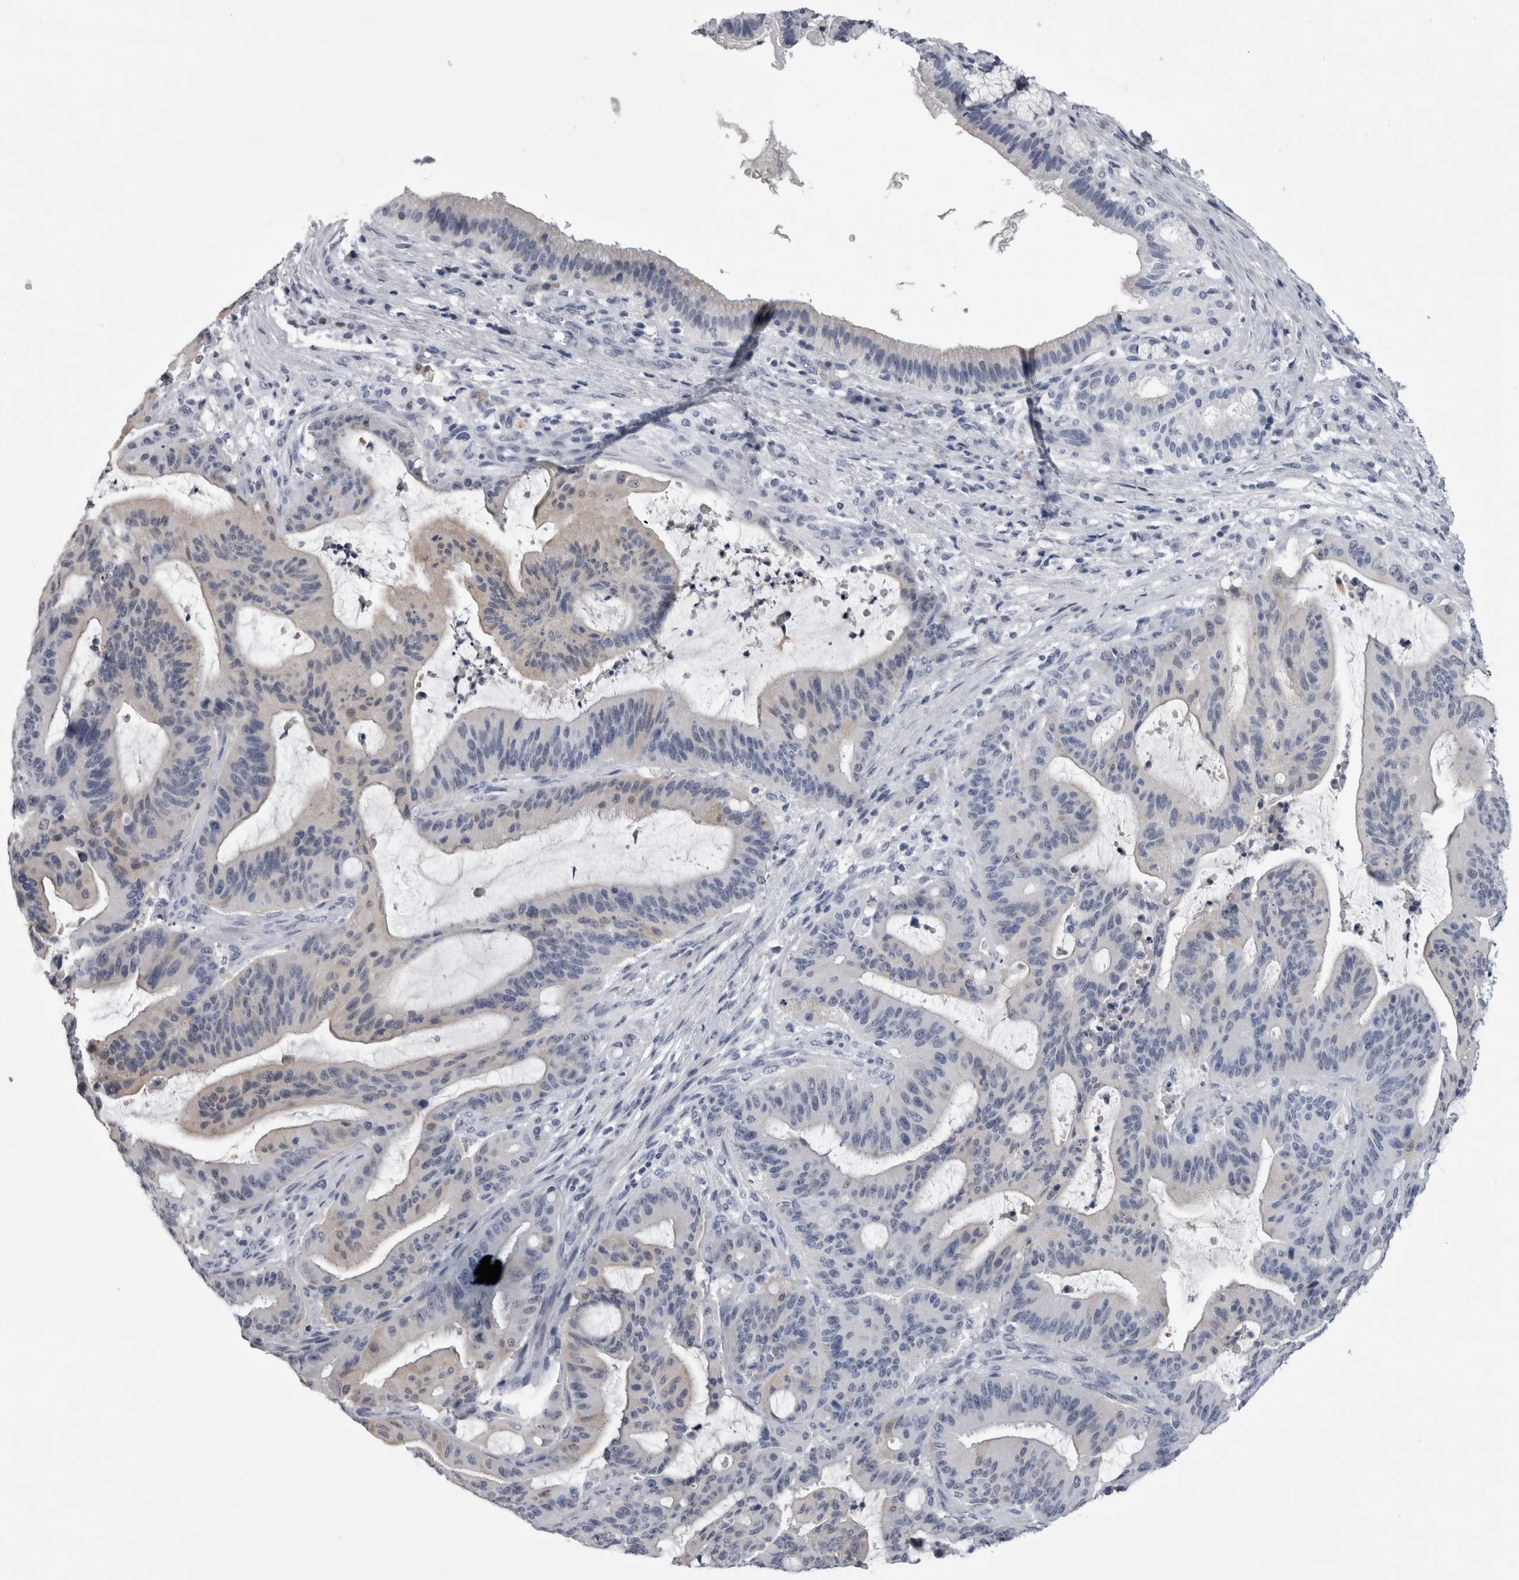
{"staining": {"intensity": "negative", "quantity": "none", "location": "none"}, "tissue": "liver cancer", "cell_type": "Tumor cells", "image_type": "cancer", "snomed": [{"axis": "morphology", "description": "Normal tissue, NOS"}, {"axis": "morphology", "description": "Cholangiocarcinoma"}, {"axis": "topography", "description": "Liver"}, {"axis": "topography", "description": "Peripheral nerve tissue"}], "caption": "An immunohistochemistry micrograph of cholangiocarcinoma (liver) is shown. There is no staining in tumor cells of cholangiocarcinoma (liver). Brightfield microscopy of immunohistochemistry stained with DAB (brown) and hematoxylin (blue), captured at high magnification.", "gene": "ALDH8A1", "patient": {"sex": "female", "age": 73}}